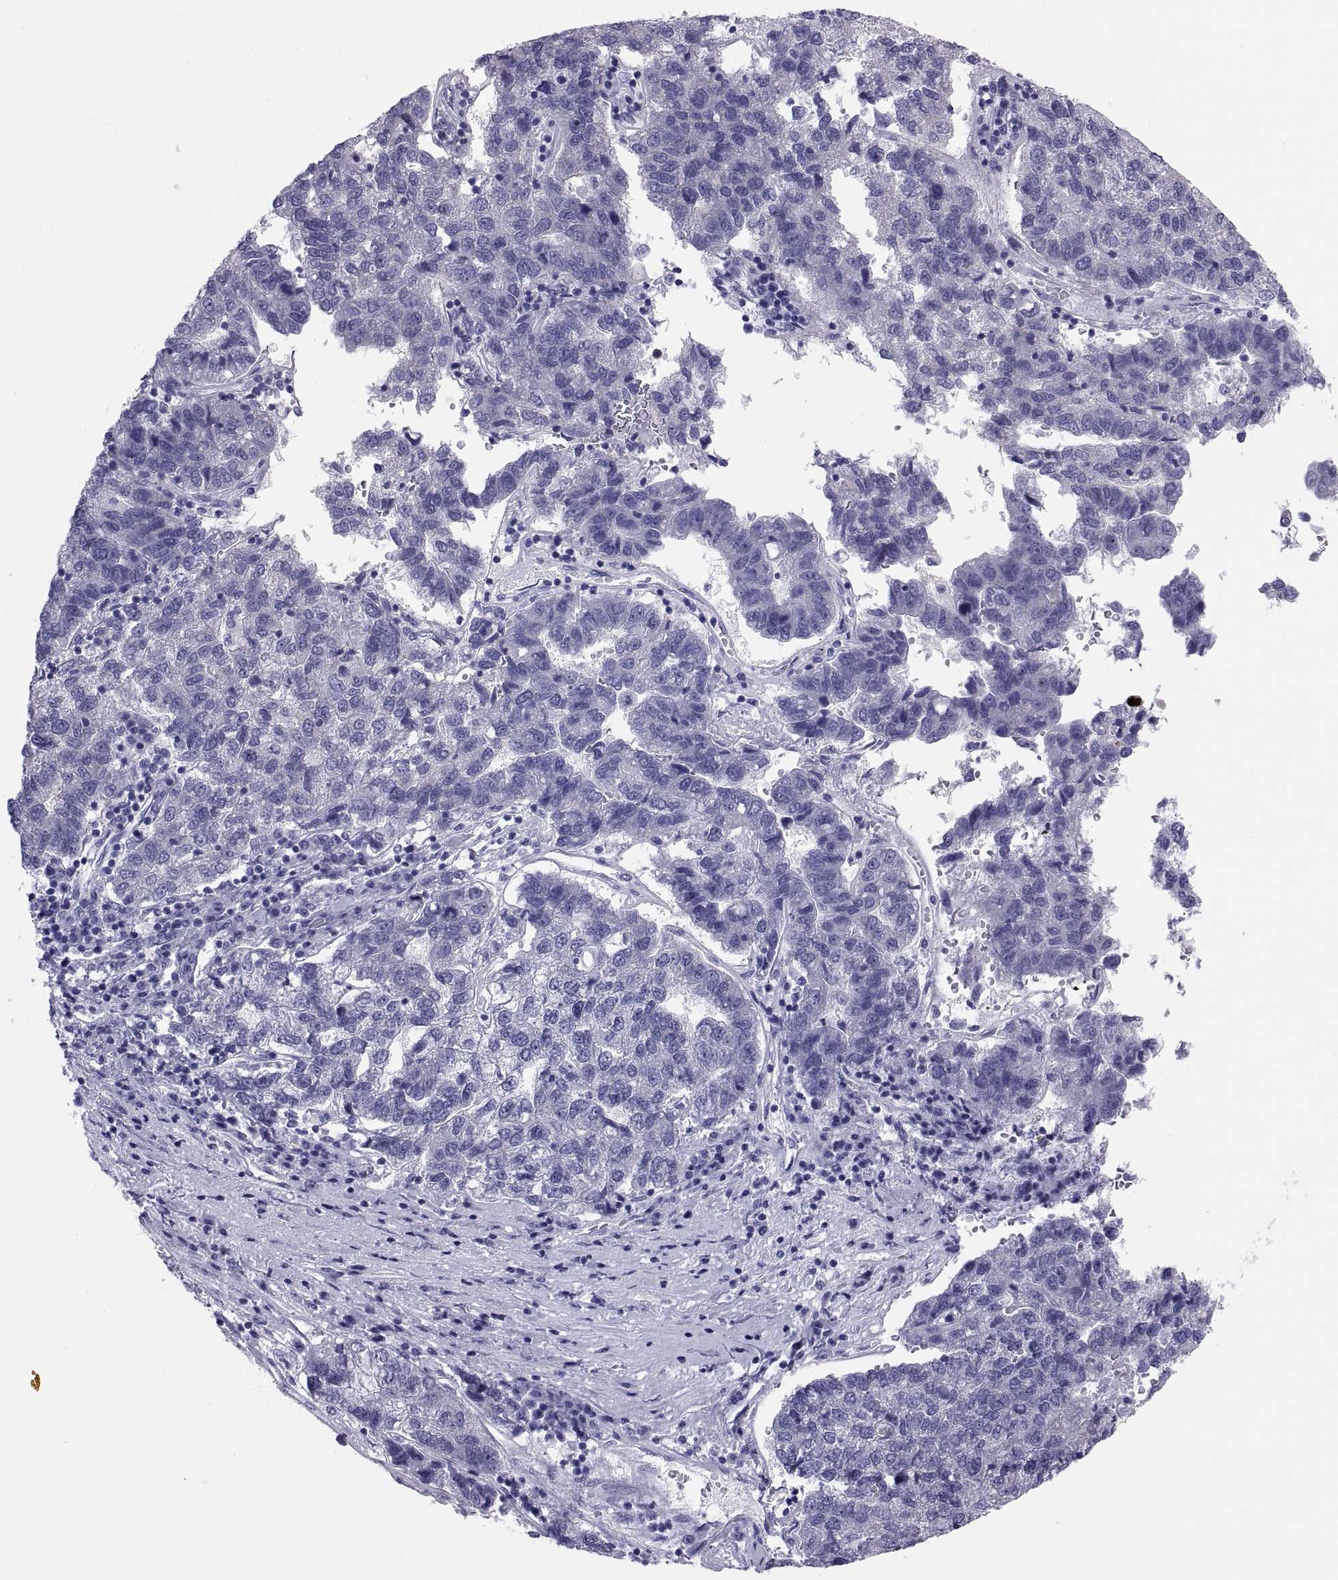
{"staining": {"intensity": "negative", "quantity": "none", "location": "none"}, "tissue": "pancreatic cancer", "cell_type": "Tumor cells", "image_type": "cancer", "snomed": [{"axis": "morphology", "description": "Adenocarcinoma, NOS"}, {"axis": "topography", "description": "Pancreas"}], "caption": "DAB (3,3'-diaminobenzidine) immunohistochemical staining of human pancreatic cancer (adenocarcinoma) demonstrates no significant positivity in tumor cells. Brightfield microscopy of IHC stained with DAB (3,3'-diaminobenzidine) (brown) and hematoxylin (blue), captured at high magnification.", "gene": "FAM170A", "patient": {"sex": "female", "age": 61}}